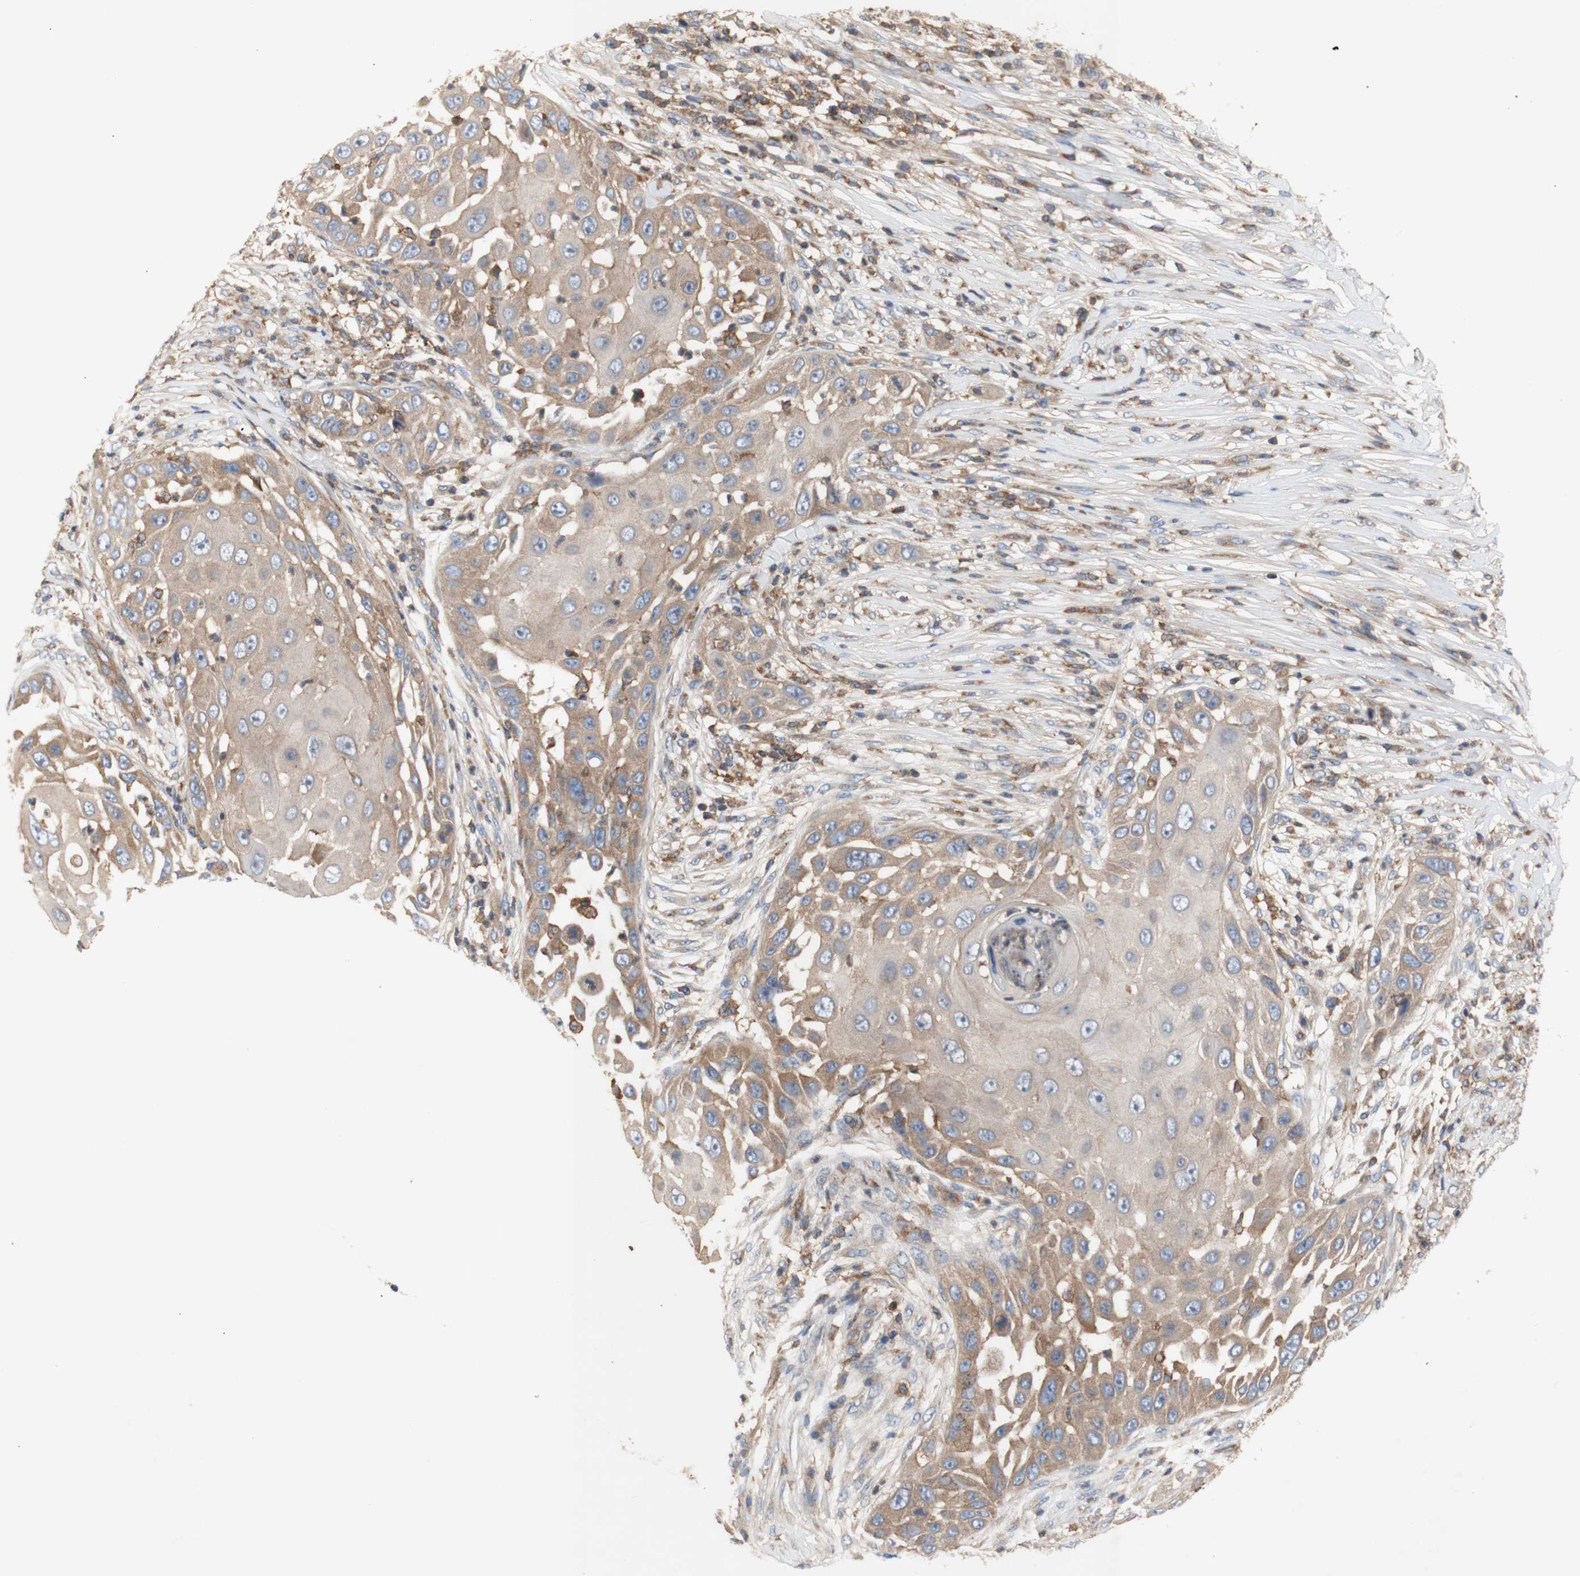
{"staining": {"intensity": "weak", "quantity": ">75%", "location": "cytoplasmic/membranous"}, "tissue": "skin cancer", "cell_type": "Tumor cells", "image_type": "cancer", "snomed": [{"axis": "morphology", "description": "Squamous cell carcinoma, NOS"}, {"axis": "topography", "description": "Skin"}], "caption": "Protein analysis of skin squamous cell carcinoma tissue displays weak cytoplasmic/membranous staining in approximately >75% of tumor cells. The staining was performed using DAB (3,3'-diaminobenzidine), with brown indicating positive protein expression. Nuclei are stained blue with hematoxylin.", "gene": "IKBKG", "patient": {"sex": "female", "age": 44}}